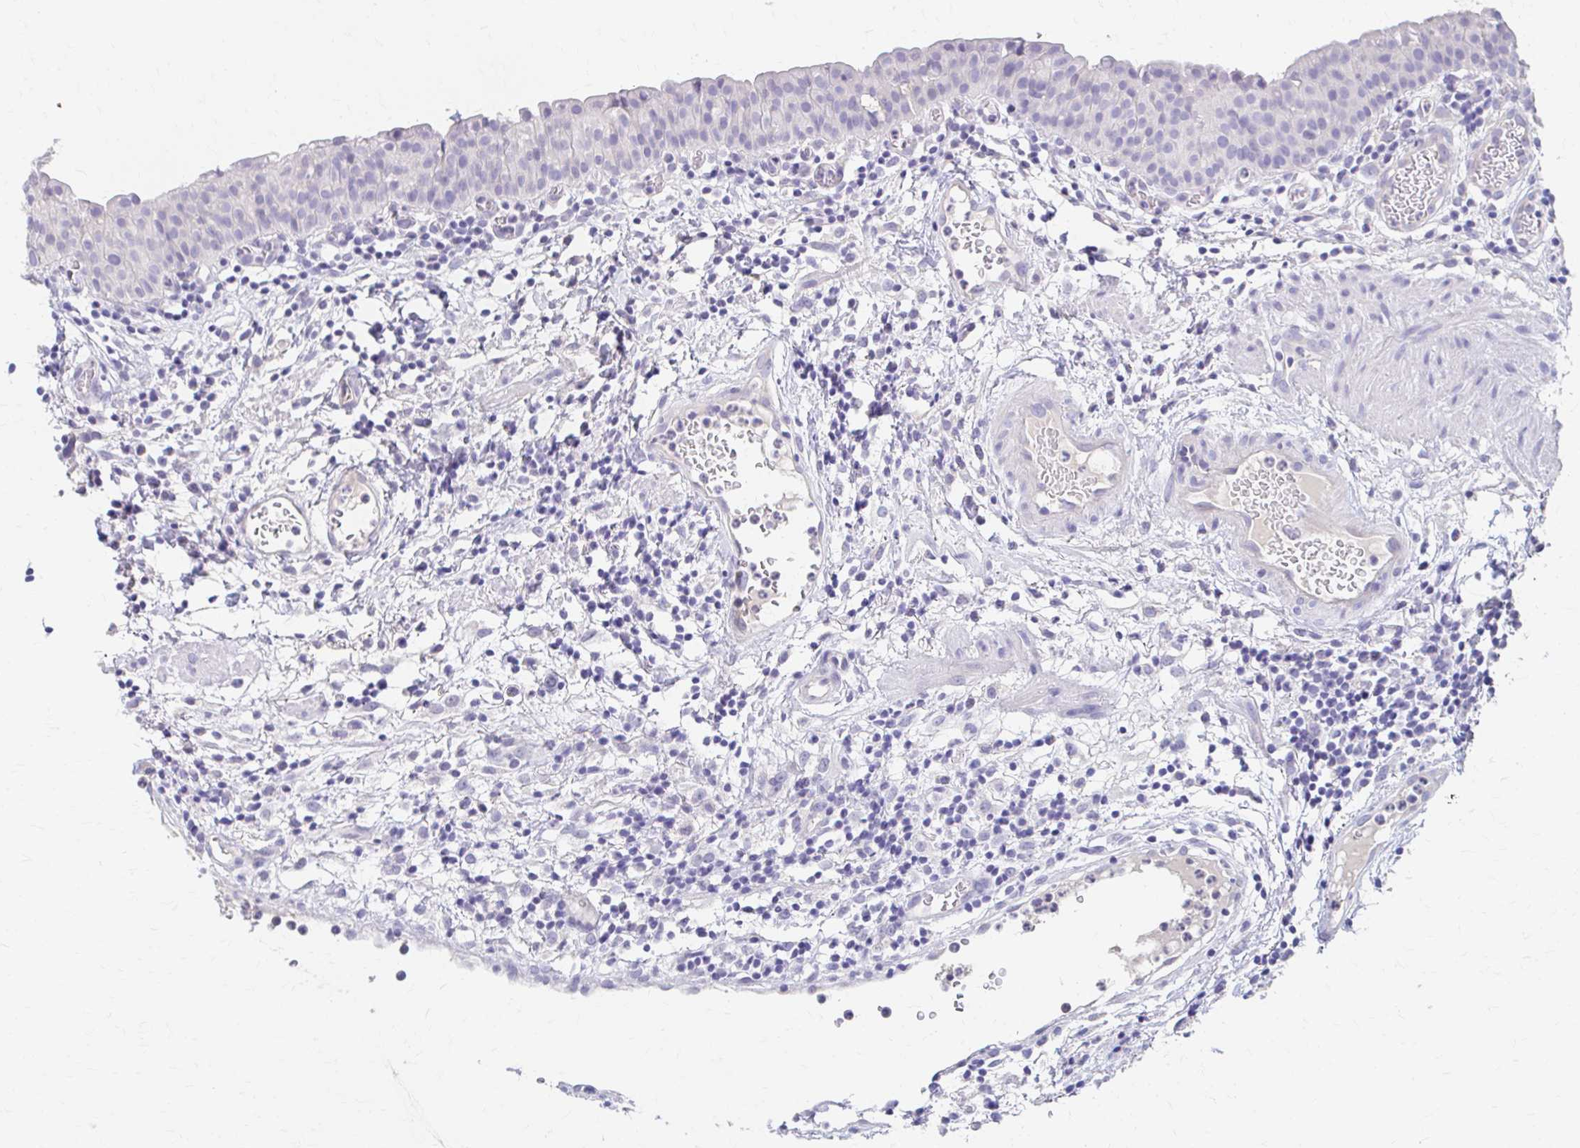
{"staining": {"intensity": "negative", "quantity": "none", "location": "none"}, "tissue": "urinary bladder", "cell_type": "Urothelial cells", "image_type": "normal", "snomed": [{"axis": "morphology", "description": "Normal tissue, NOS"}, {"axis": "morphology", "description": "Inflammation, NOS"}, {"axis": "topography", "description": "Urinary bladder"}], "caption": "Image shows no significant protein positivity in urothelial cells of normal urinary bladder.", "gene": "AZGP1", "patient": {"sex": "male", "age": 57}}